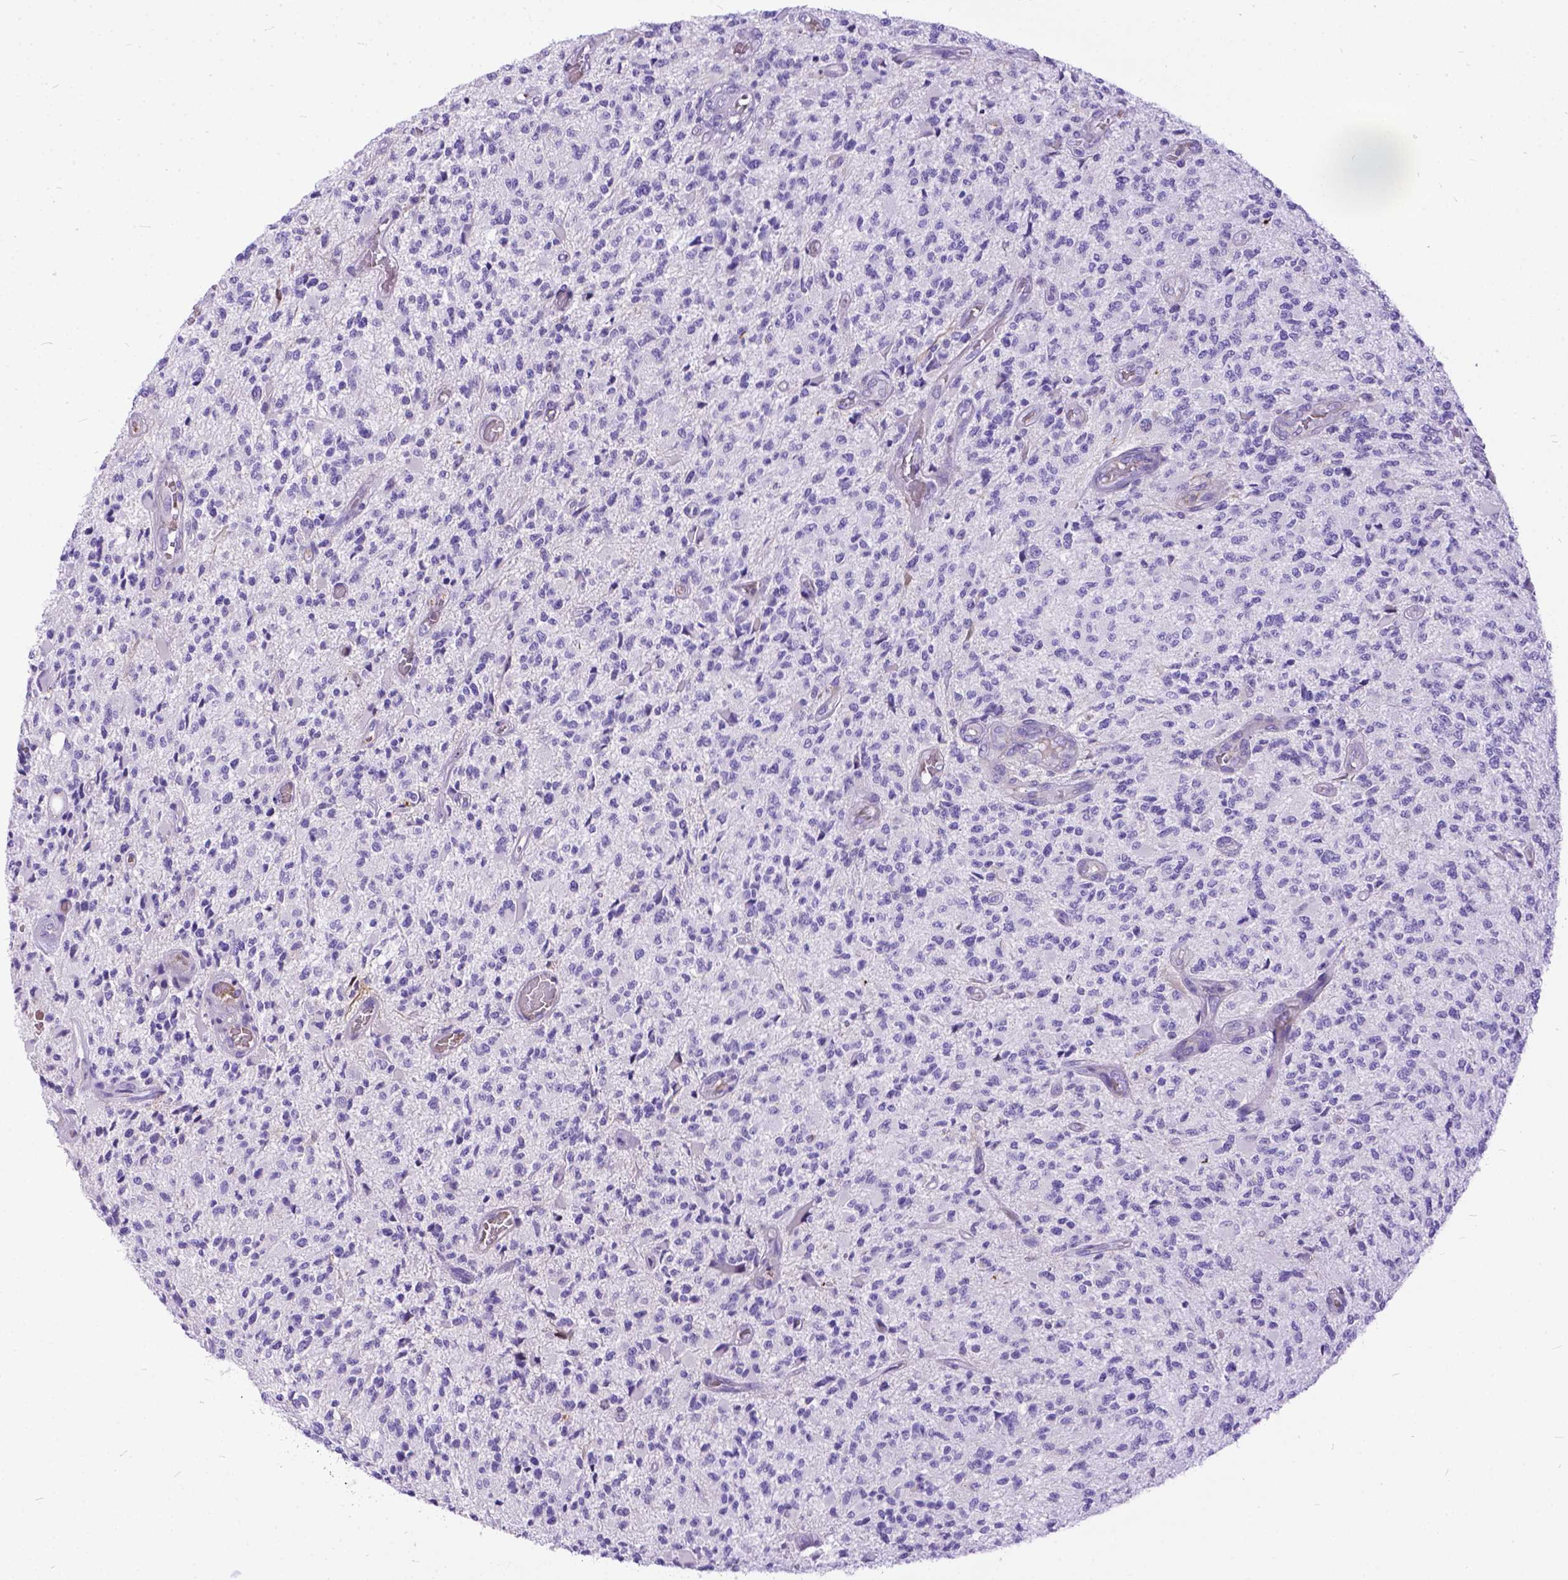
{"staining": {"intensity": "negative", "quantity": "none", "location": "none"}, "tissue": "glioma", "cell_type": "Tumor cells", "image_type": "cancer", "snomed": [{"axis": "morphology", "description": "Glioma, malignant, High grade"}, {"axis": "topography", "description": "Brain"}], "caption": "Immunohistochemical staining of human glioma displays no significant positivity in tumor cells.", "gene": "TMEM169", "patient": {"sex": "female", "age": 63}}